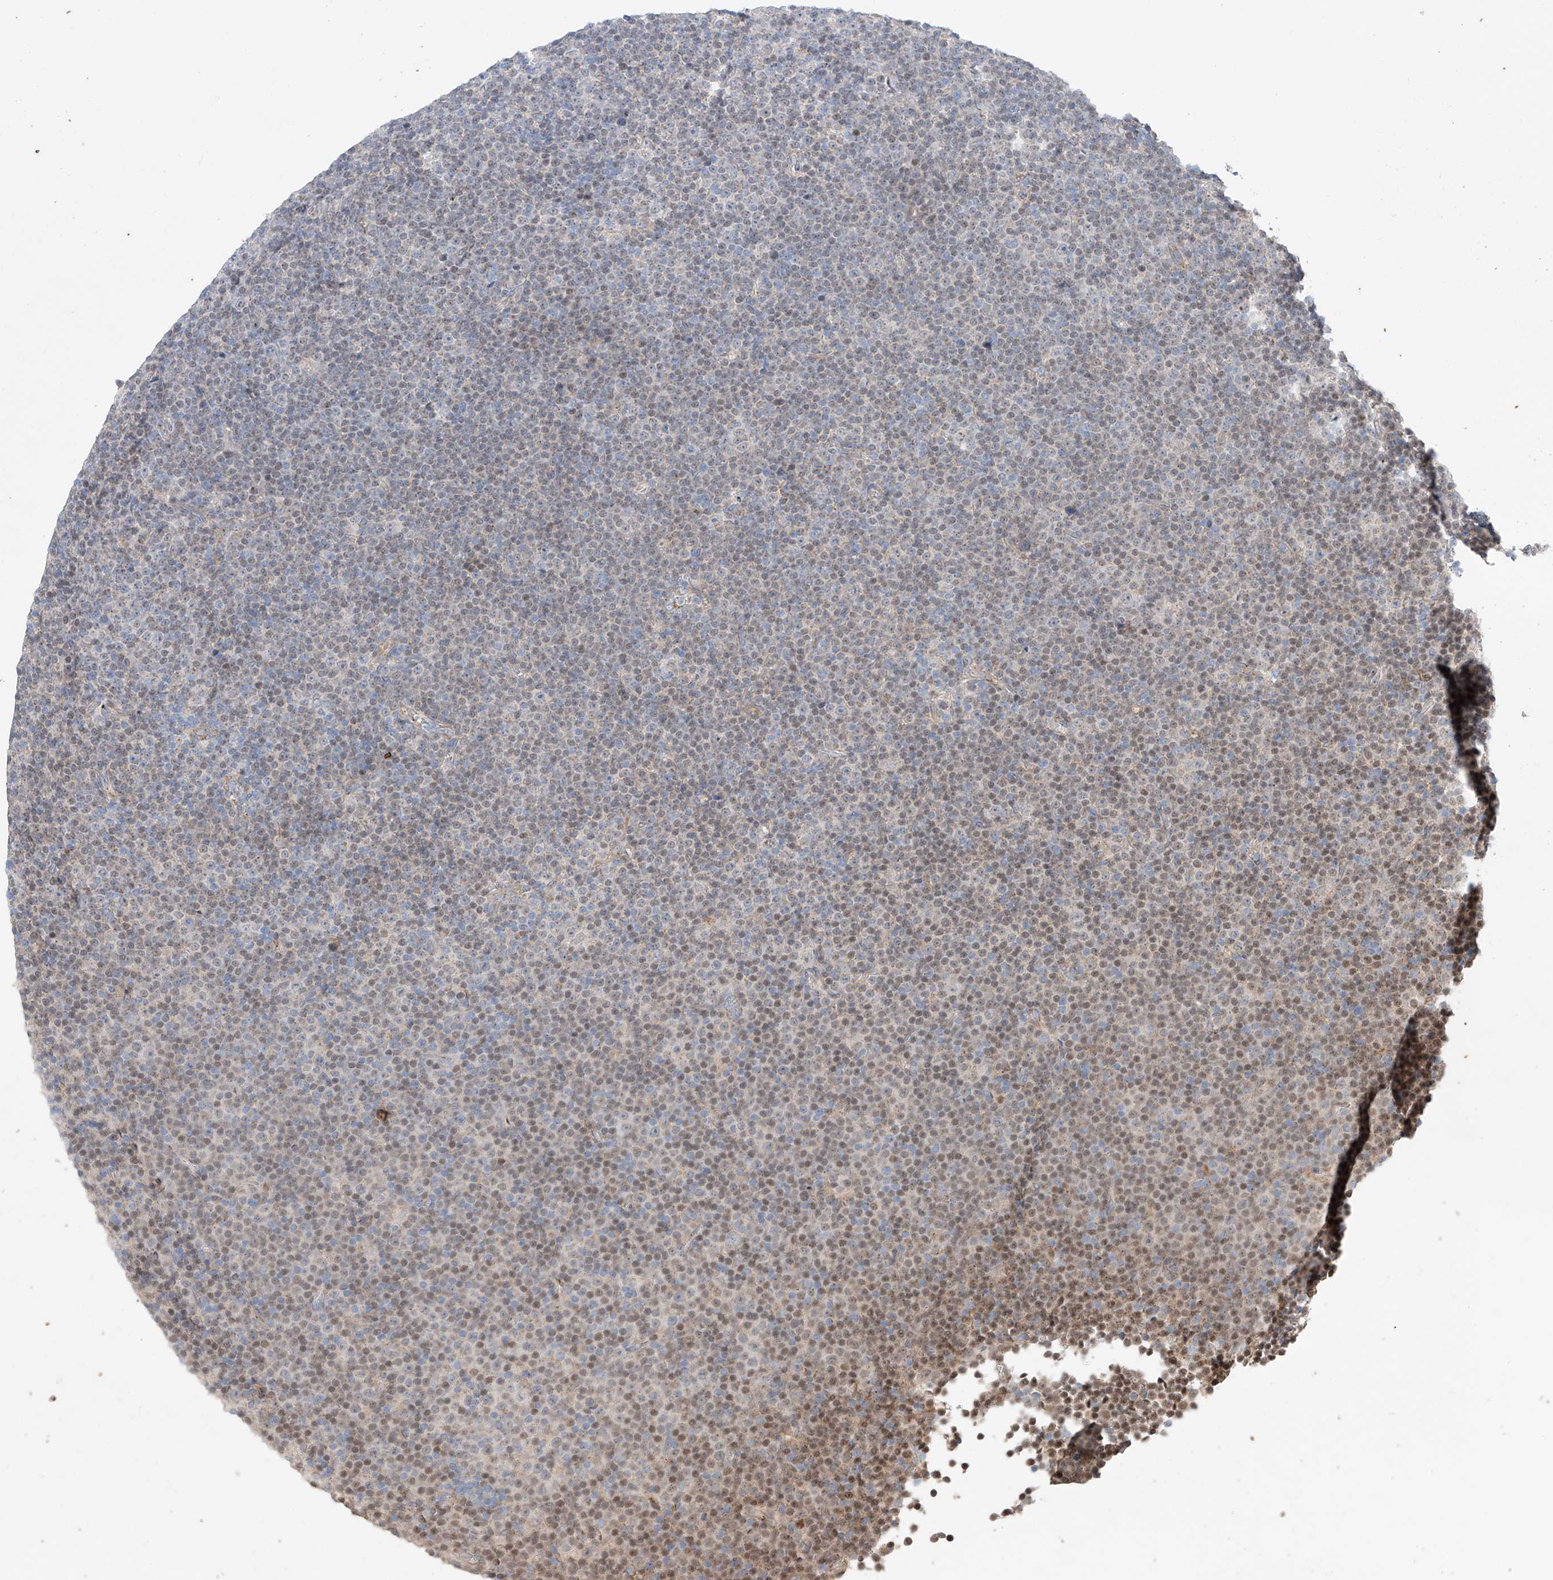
{"staining": {"intensity": "weak", "quantity": "25%-75%", "location": "cytoplasmic/membranous,nuclear"}, "tissue": "lymphoma", "cell_type": "Tumor cells", "image_type": "cancer", "snomed": [{"axis": "morphology", "description": "Malignant lymphoma, non-Hodgkin's type, Low grade"}, {"axis": "topography", "description": "Lymph node"}], "caption": "IHC image of malignant lymphoma, non-Hodgkin's type (low-grade) stained for a protein (brown), which displays low levels of weak cytoplasmic/membranous and nuclear expression in about 25%-75% of tumor cells.", "gene": "MOSPD1", "patient": {"sex": "female", "age": 67}}